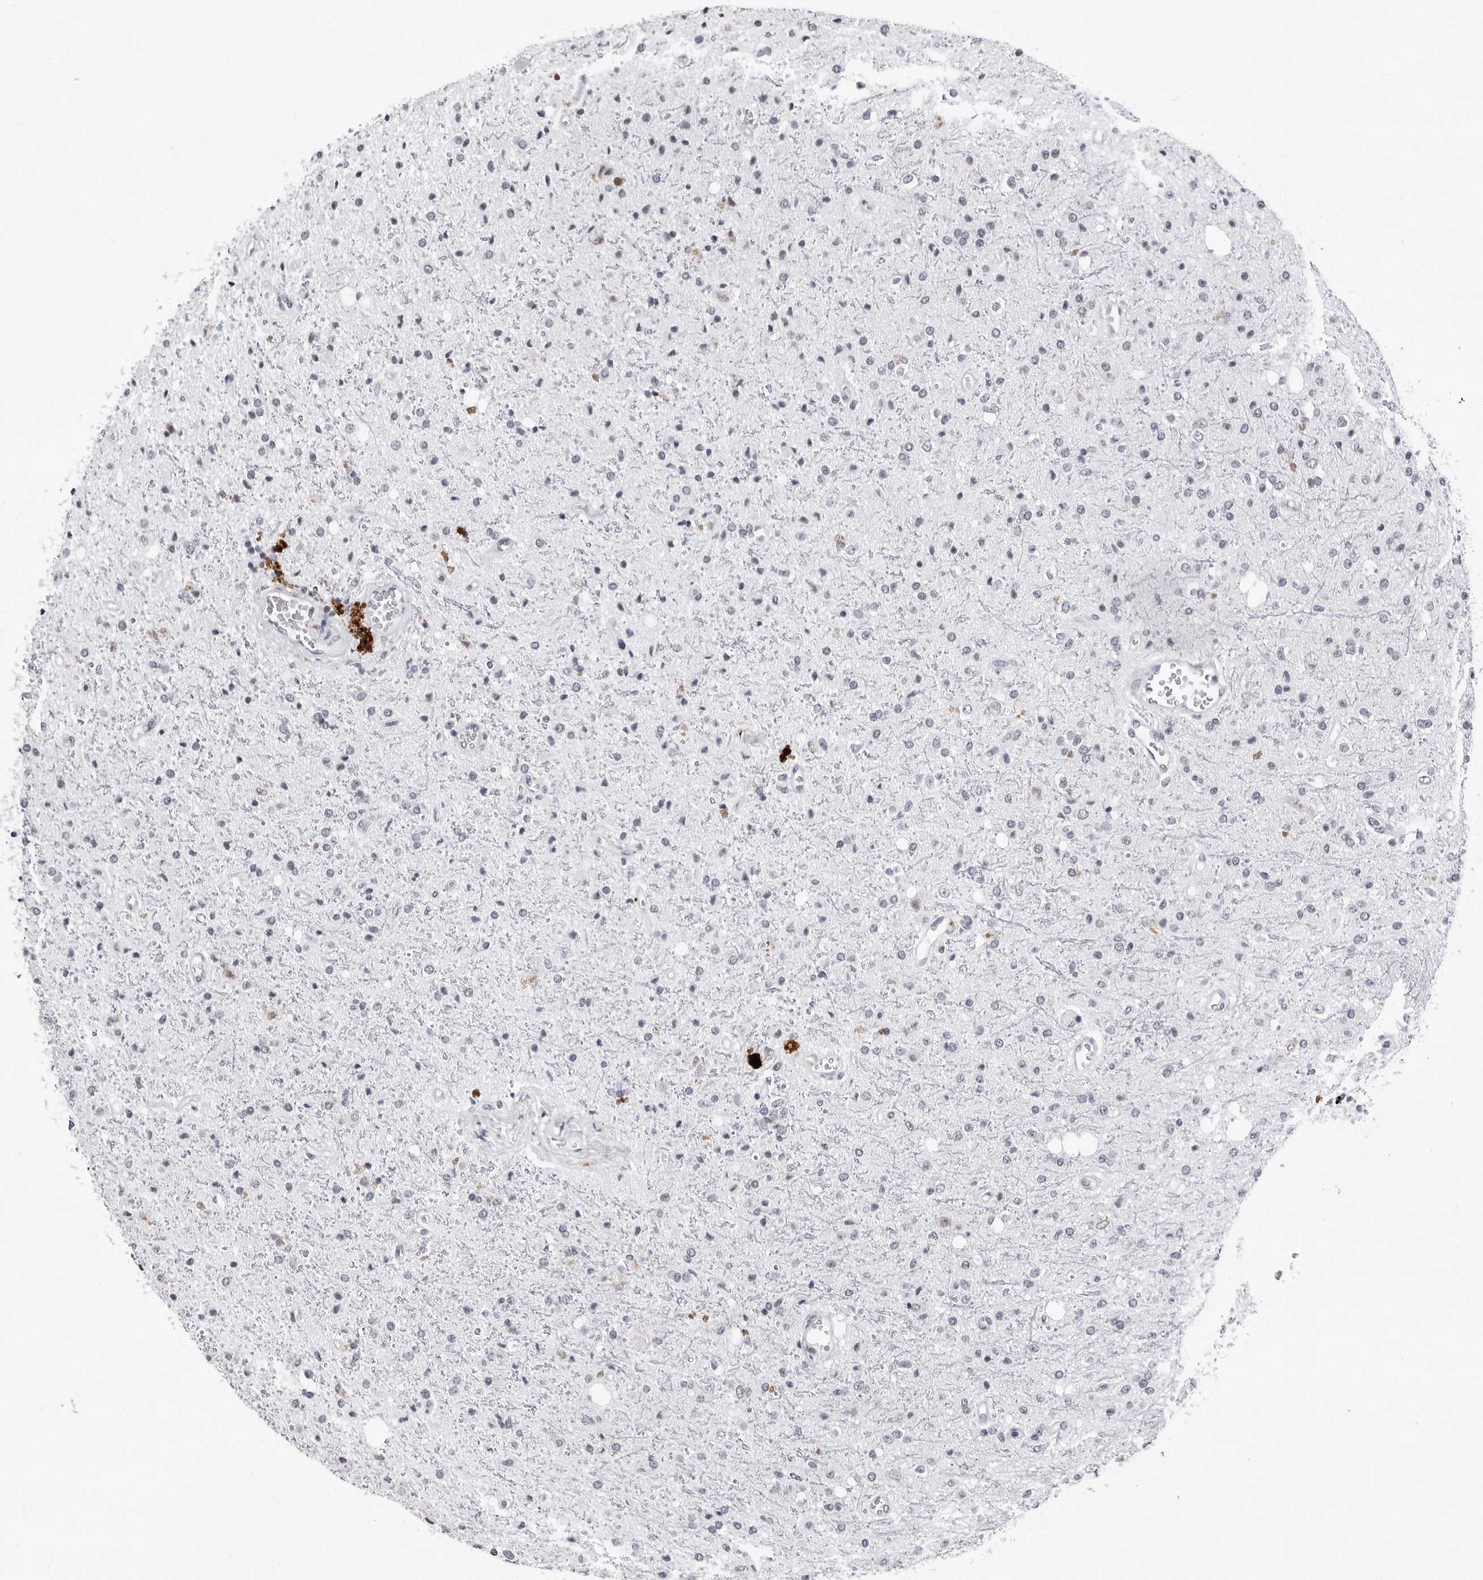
{"staining": {"intensity": "negative", "quantity": "none", "location": "none"}, "tissue": "glioma", "cell_type": "Tumor cells", "image_type": "cancer", "snomed": [{"axis": "morphology", "description": "Glioma, malignant, High grade"}, {"axis": "topography", "description": "Brain"}], "caption": "Immunohistochemistry image of neoplastic tissue: human glioma stained with DAB shows no significant protein expression in tumor cells.", "gene": "SF3B4", "patient": {"sex": "male", "age": 47}}